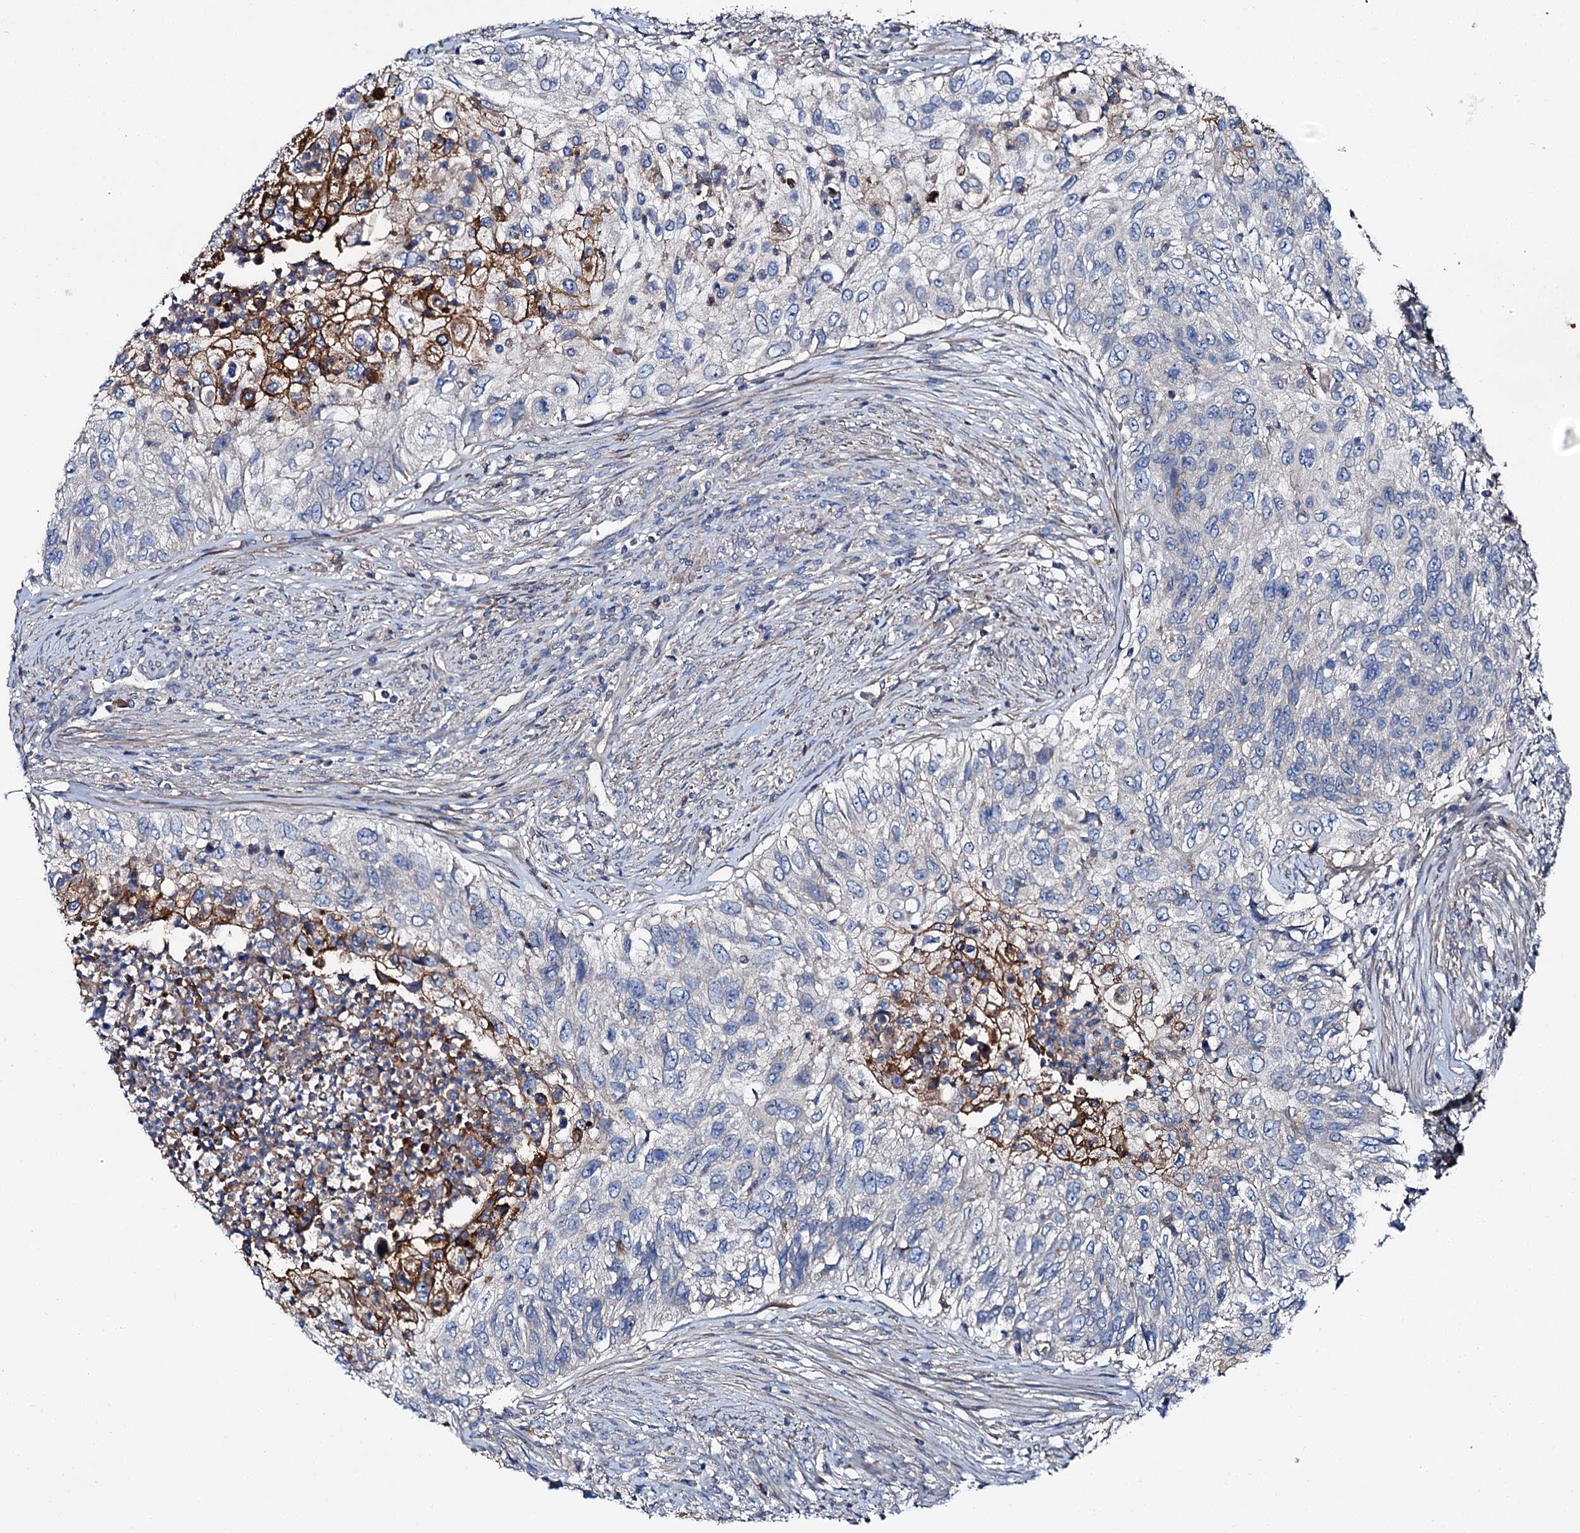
{"staining": {"intensity": "strong", "quantity": "<25%", "location": "cytoplasmic/membranous"}, "tissue": "urothelial cancer", "cell_type": "Tumor cells", "image_type": "cancer", "snomed": [{"axis": "morphology", "description": "Urothelial carcinoma, High grade"}, {"axis": "topography", "description": "Urinary bladder"}], "caption": "Urothelial cancer stained for a protein displays strong cytoplasmic/membranous positivity in tumor cells. Nuclei are stained in blue.", "gene": "SLC22A25", "patient": {"sex": "female", "age": 60}}